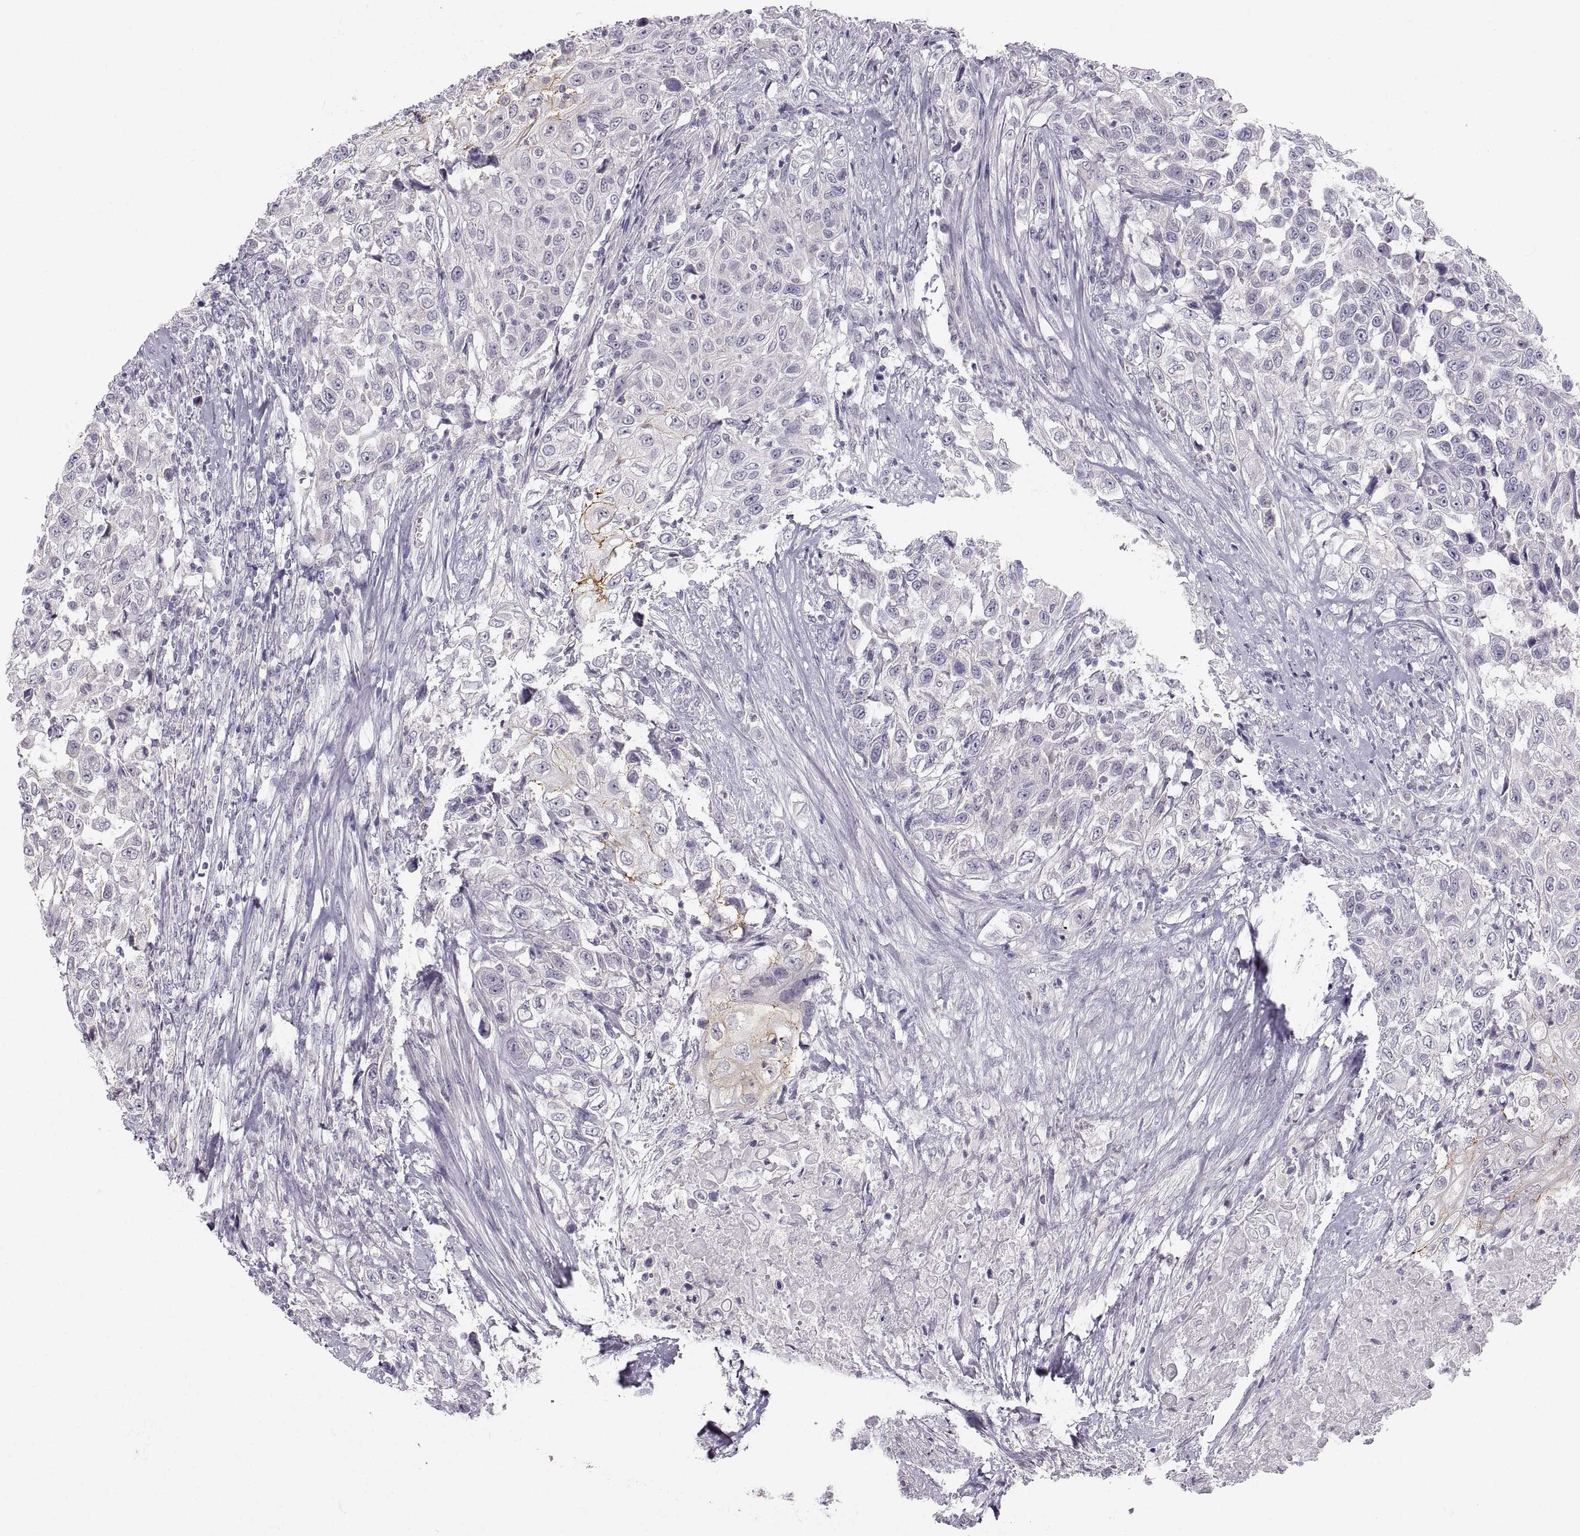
{"staining": {"intensity": "weak", "quantity": "<25%", "location": "cytoplasmic/membranous"}, "tissue": "urothelial cancer", "cell_type": "Tumor cells", "image_type": "cancer", "snomed": [{"axis": "morphology", "description": "Urothelial carcinoma, High grade"}, {"axis": "topography", "description": "Urinary bladder"}], "caption": "This is an immunohistochemistry image of human high-grade urothelial carcinoma. There is no positivity in tumor cells.", "gene": "ZNF185", "patient": {"sex": "female", "age": 56}}